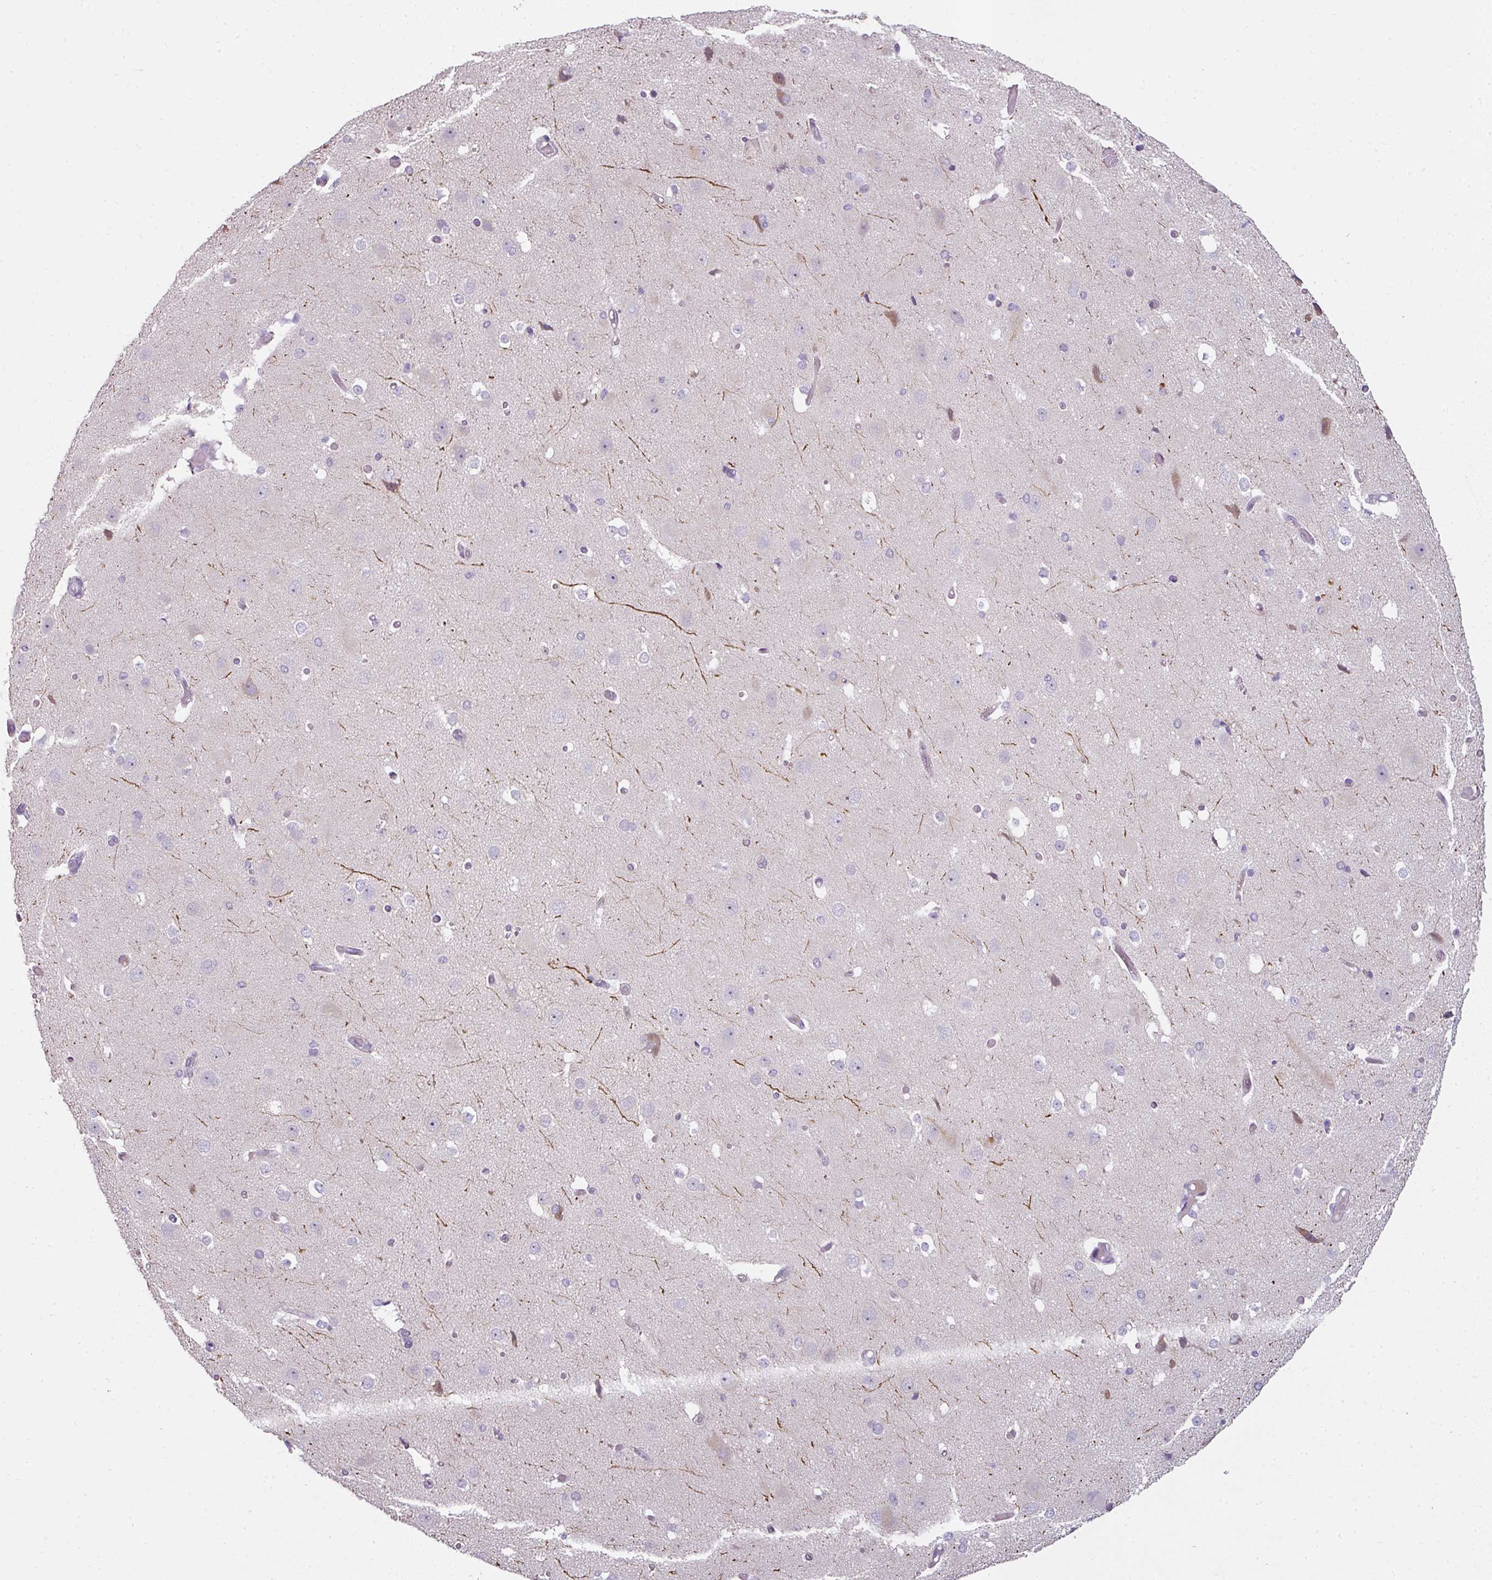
{"staining": {"intensity": "negative", "quantity": "none", "location": "none"}, "tissue": "cerebral cortex", "cell_type": "Endothelial cells", "image_type": "normal", "snomed": [{"axis": "morphology", "description": "Normal tissue, NOS"}, {"axis": "morphology", "description": "Inflammation, NOS"}, {"axis": "topography", "description": "Cerebral cortex"}], "caption": "Immunohistochemistry (IHC) micrograph of unremarkable cerebral cortex stained for a protein (brown), which exhibits no positivity in endothelial cells.", "gene": "FHAD1", "patient": {"sex": "male", "age": 6}}